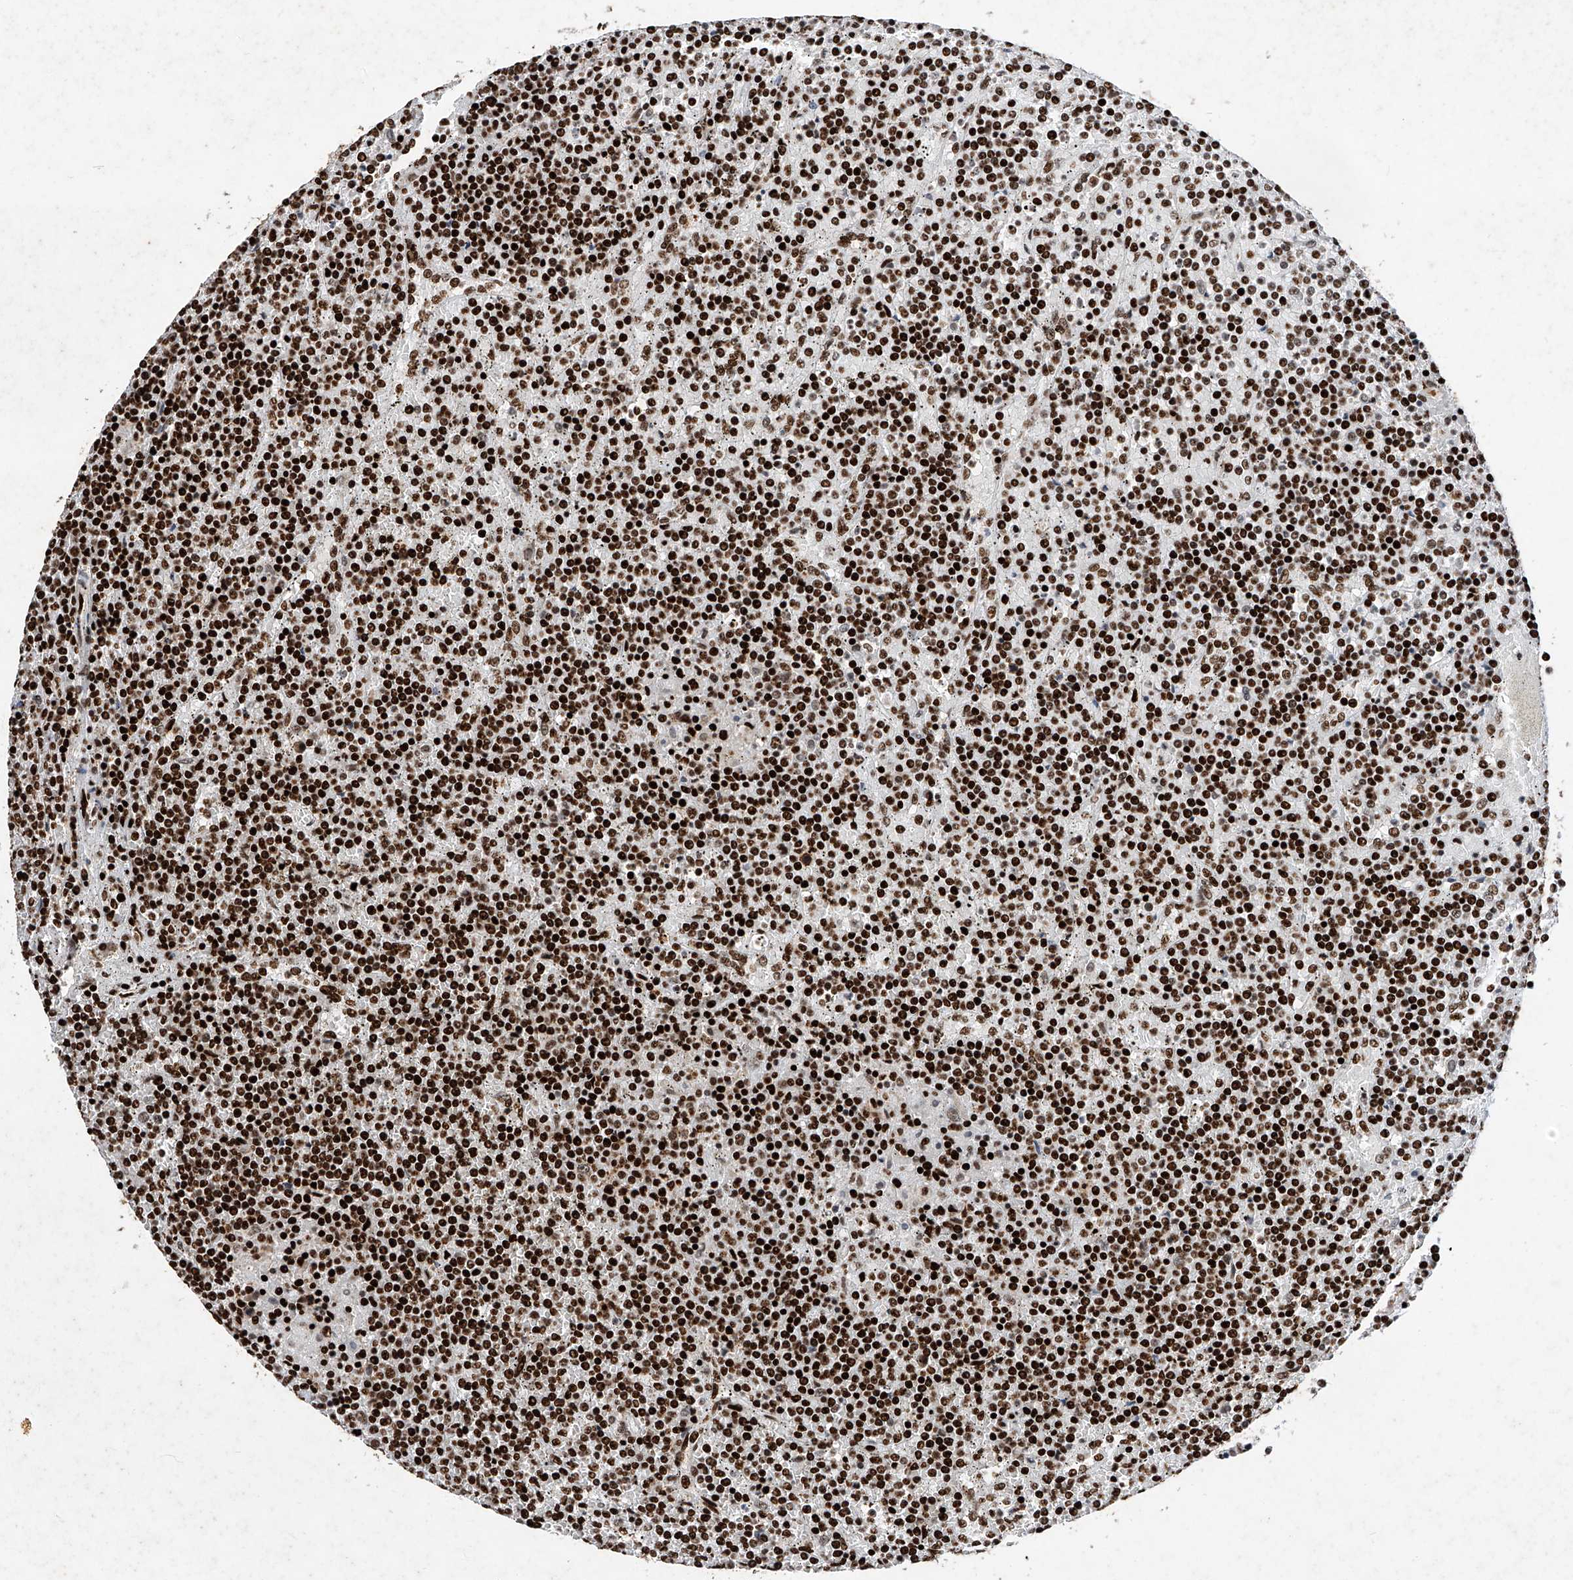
{"staining": {"intensity": "strong", "quantity": ">75%", "location": "nuclear"}, "tissue": "lymphoma", "cell_type": "Tumor cells", "image_type": "cancer", "snomed": [{"axis": "morphology", "description": "Malignant lymphoma, non-Hodgkin's type, Low grade"}, {"axis": "topography", "description": "Spleen"}], "caption": "IHC micrograph of human low-grade malignant lymphoma, non-Hodgkin's type stained for a protein (brown), which shows high levels of strong nuclear staining in approximately >75% of tumor cells.", "gene": "SRSF6", "patient": {"sex": "female", "age": 19}}